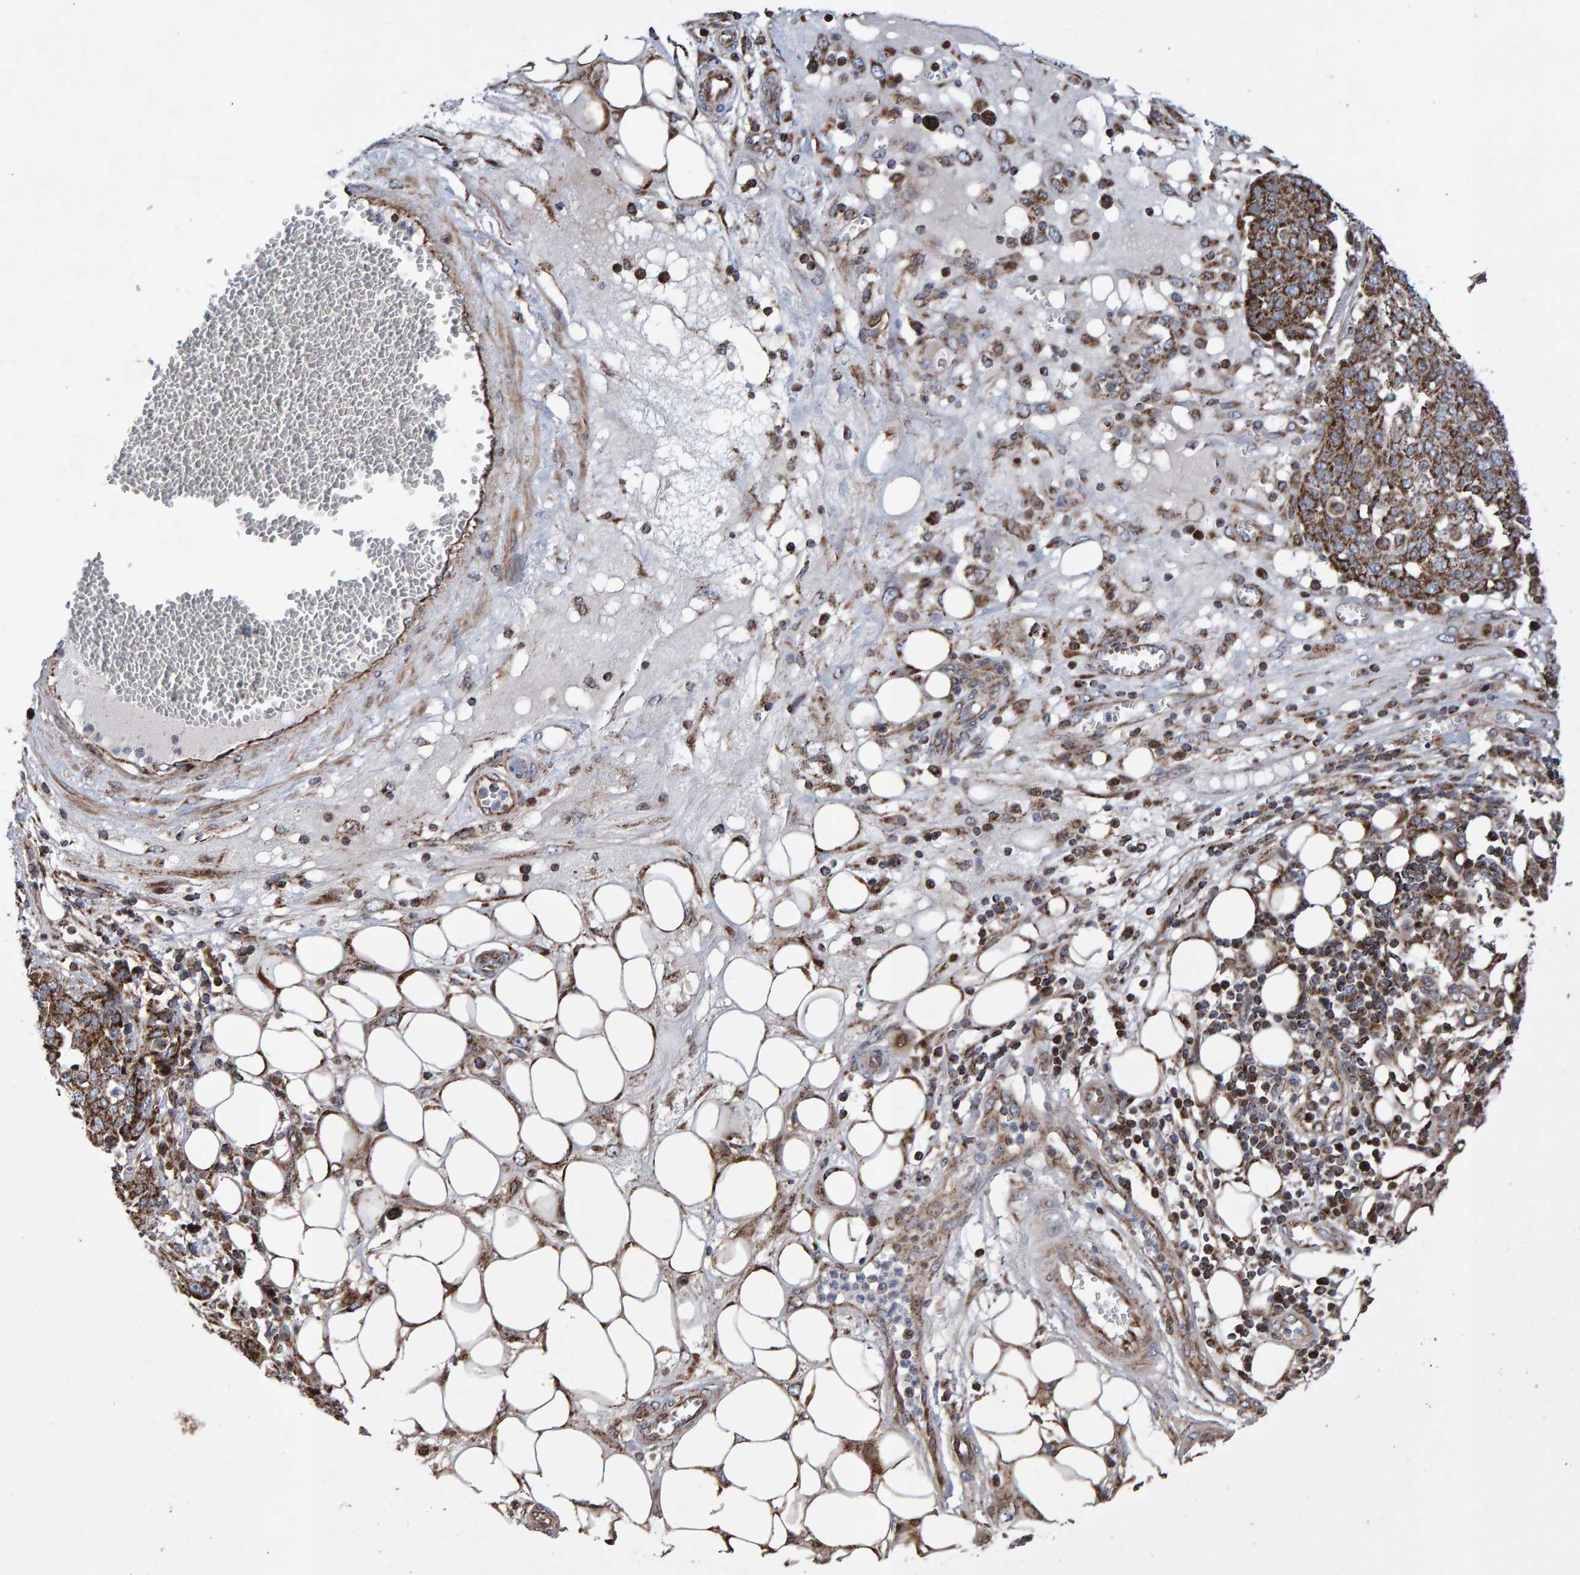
{"staining": {"intensity": "moderate", "quantity": ">75%", "location": "cytoplasmic/membranous"}, "tissue": "ovarian cancer", "cell_type": "Tumor cells", "image_type": "cancer", "snomed": [{"axis": "morphology", "description": "Cystadenocarcinoma, serous, NOS"}, {"axis": "topography", "description": "Soft tissue"}, {"axis": "topography", "description": "Ovary"}], "caption": "Immunohistochemical staining of ovarian serous cystadenocarcinoma reveals moderate cytoplasmic/membranous protein staining in approximately >75% of tumor cells.", "gene": "PECR", "patient": {"sex": "female", "age": 57}}